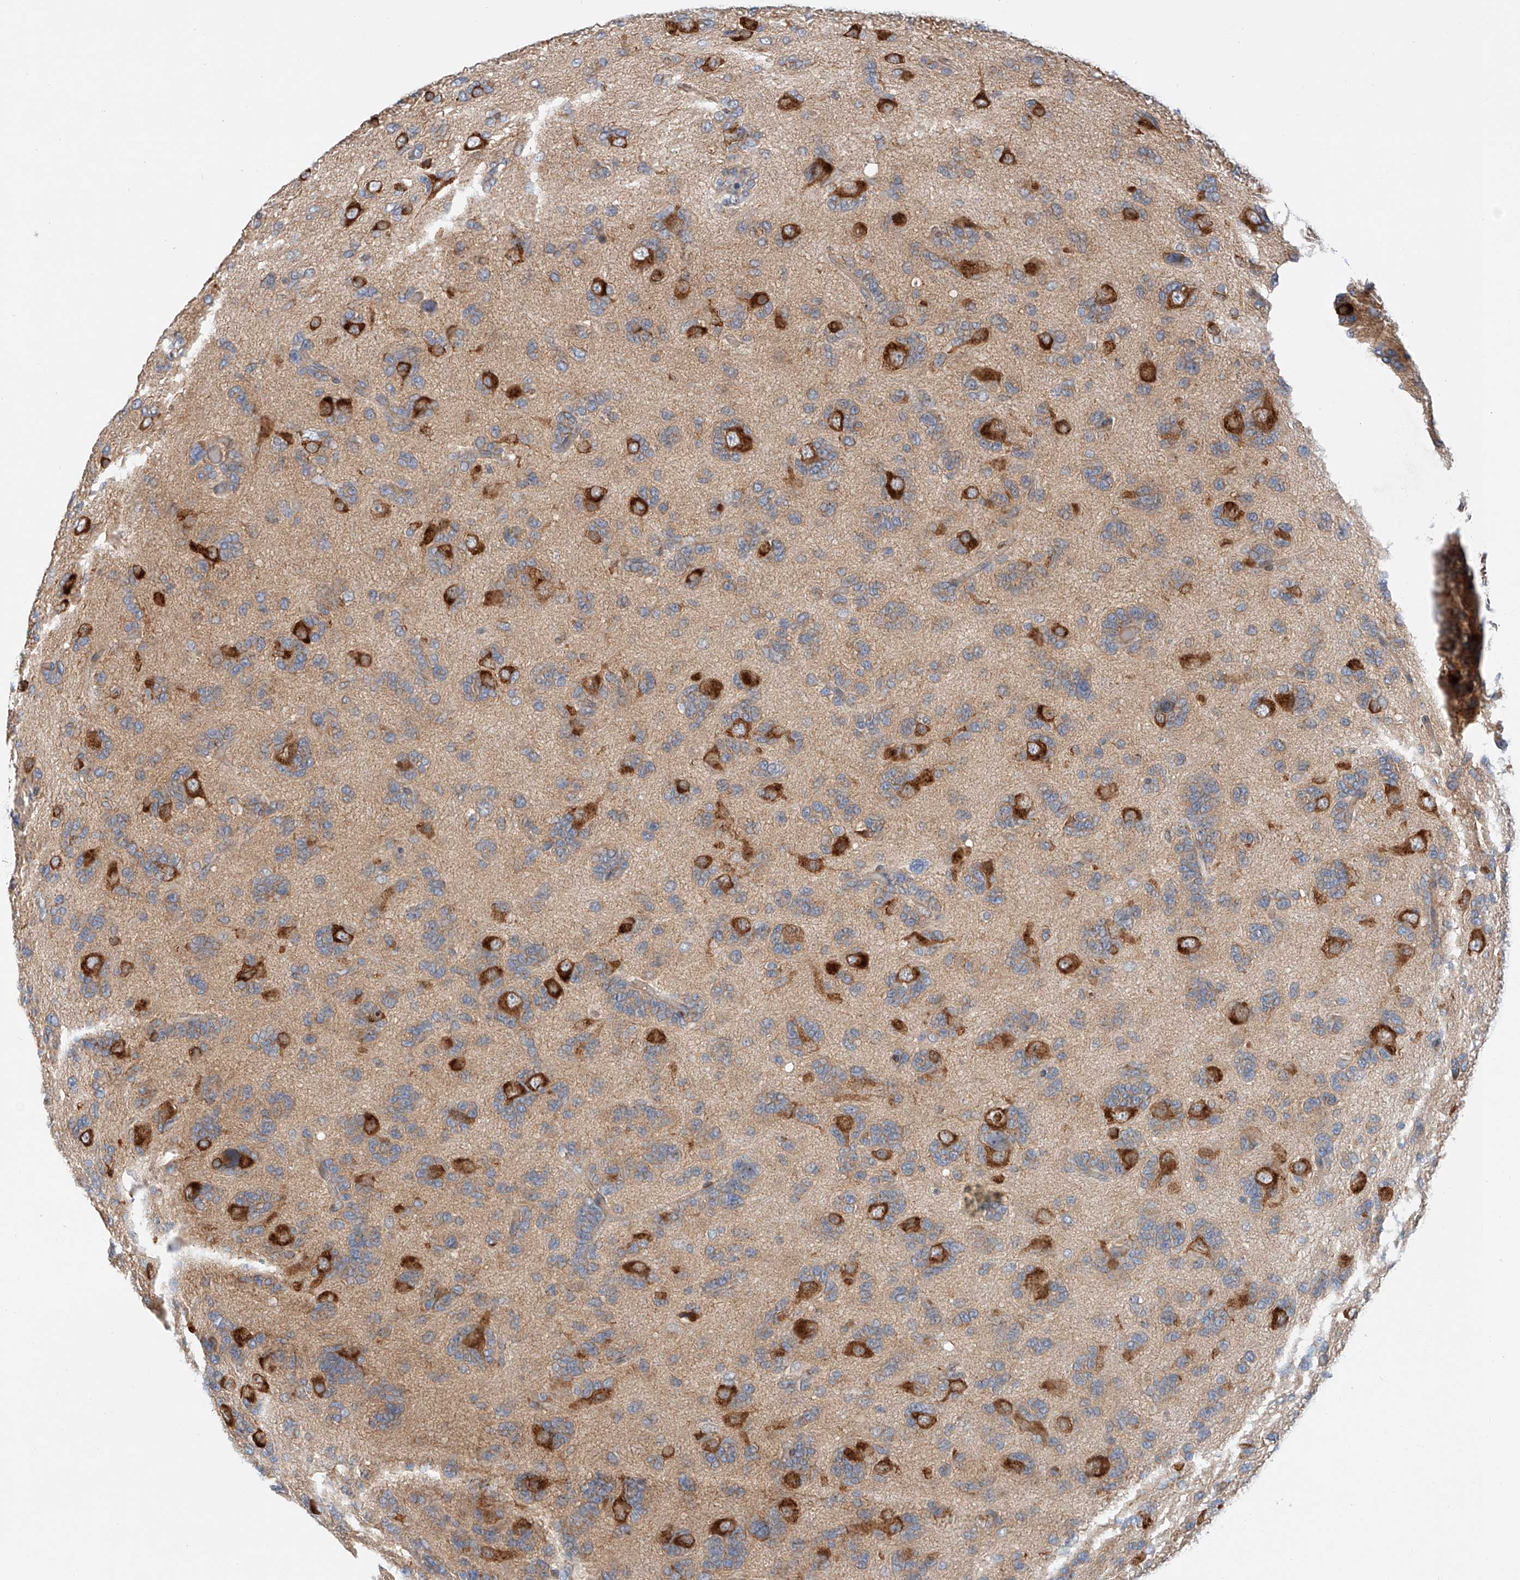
{"staining": {"intensity": "weak", "quantity": "<25%", "location": "cytoplasmic/membranous"}, "tissue": "glioma", "cell_type": "Tumor cells", "image_type": "cancer", "snomed": [{"axis": "morphology", "description": "Glioma, malignant, High grade"}, {"axis": "topography", "description": "Brain"}], "caption": "Immunohistochemistry (IHC) histopathology image of human malignant glioma (high-grade) stained for a protein (brown), which demonstrates no positivity in tumor cells. Brightfield microscopy of immunohistochemistry stained with DAB (brown) and hematoxylin (blue), captured at high magnification.", "gene": "MFN2", "patient": {"sex": "female", "age": 59}}